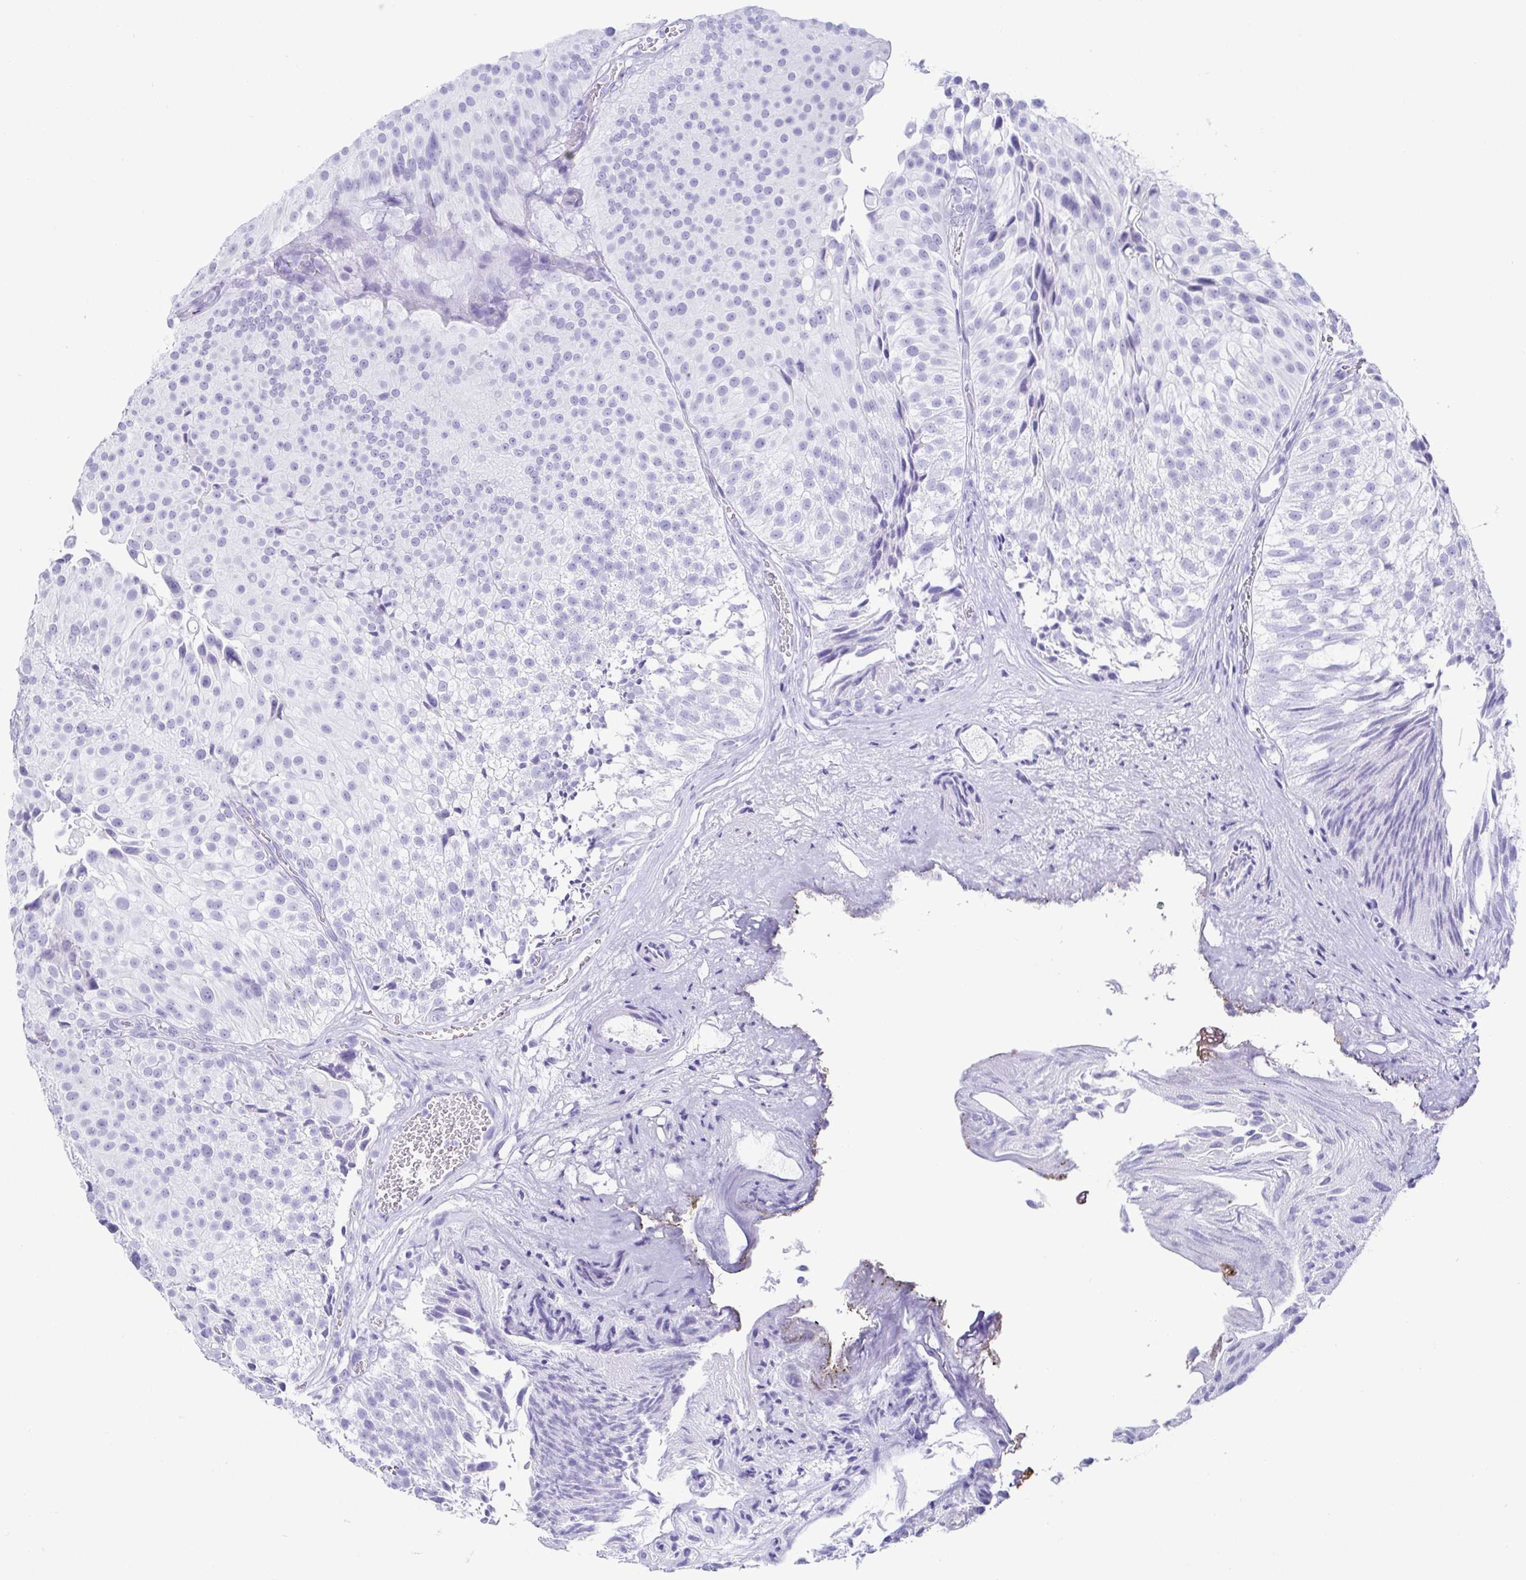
{"staining": {"intensity": "negative", "quantity": "none", "location": "none"}, "tissue": "urothelial cancer", "cell_type": "Tumor cells", "image_type": "cancer", "snomed": [{"axis": "morphology", "description": "Urothelial carcinoma, Low grade"}, {"axis": "topography", "description": "Urinary bladder"}], "caption": "IHC histopathology image of neoplastic tissue: urothelial cancer stained with DAB (3,3'-diaminobenzidine) demonstrates no significant protein expression in tumor cells.", "gene": "CD164L2", "patient": {"sex": "male", "age": 80}}